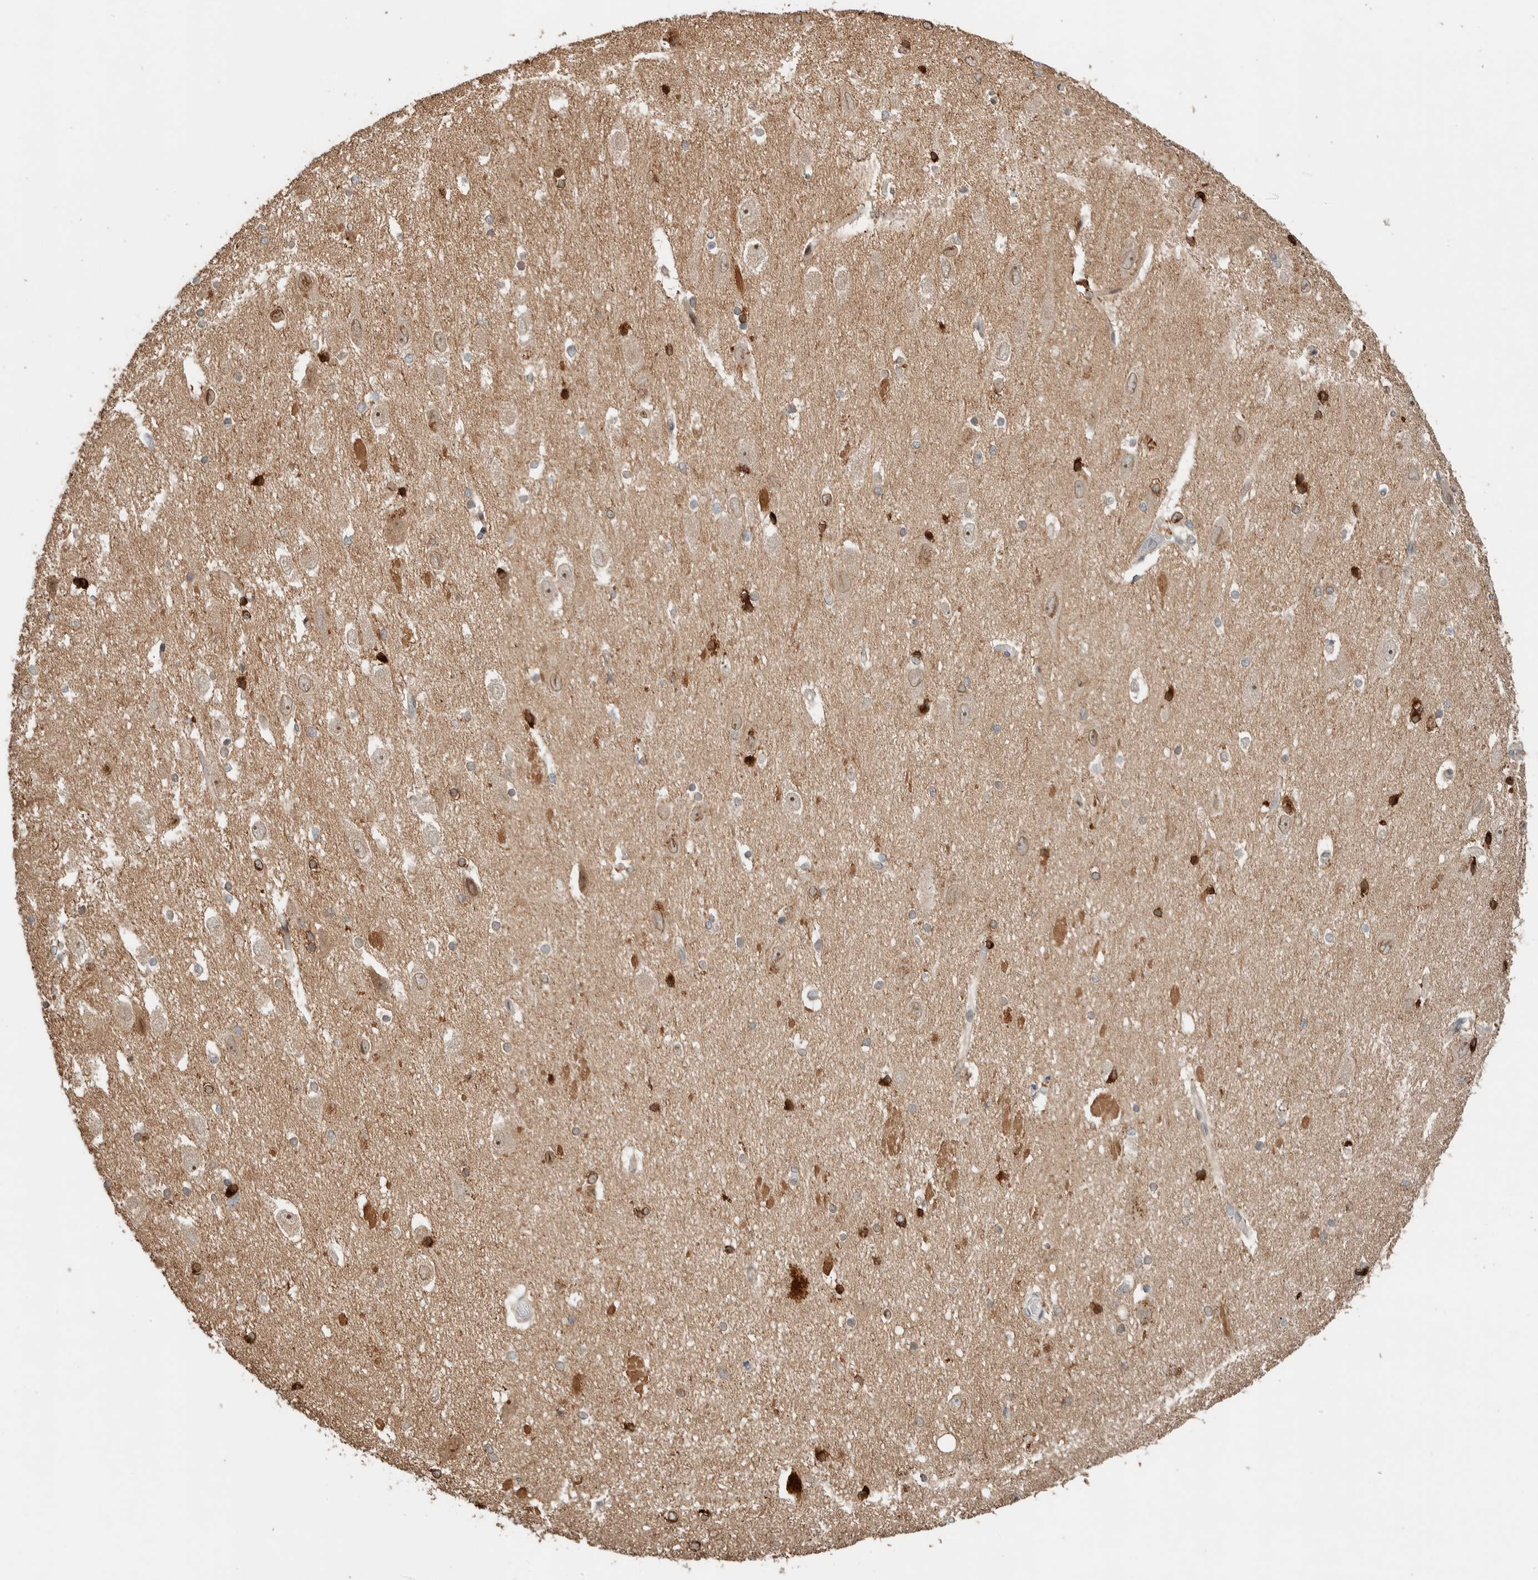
{"staining": {"intensity": "strong", "quantity": "25%-75%", "location": "cytoplasmic/membranous"}, "tissue": "hippocampus", "cell_type": "Glial cells", "image_type": "normal", "snomed": [{"axis": "morphology", "description": "Normal tissue, NOS"}, {"axis": "topography", "description": "Hippocampus"}], "caption": "A high-resolution micrograph shows immunohistochemistry staining of unremarkable hippocampus, which reveals strong cytoplasmic/membranous expression in approximately 25%-75% of glial cells.", "gene": "NBR1", "patient": {"sex": "female", "age": 19}}